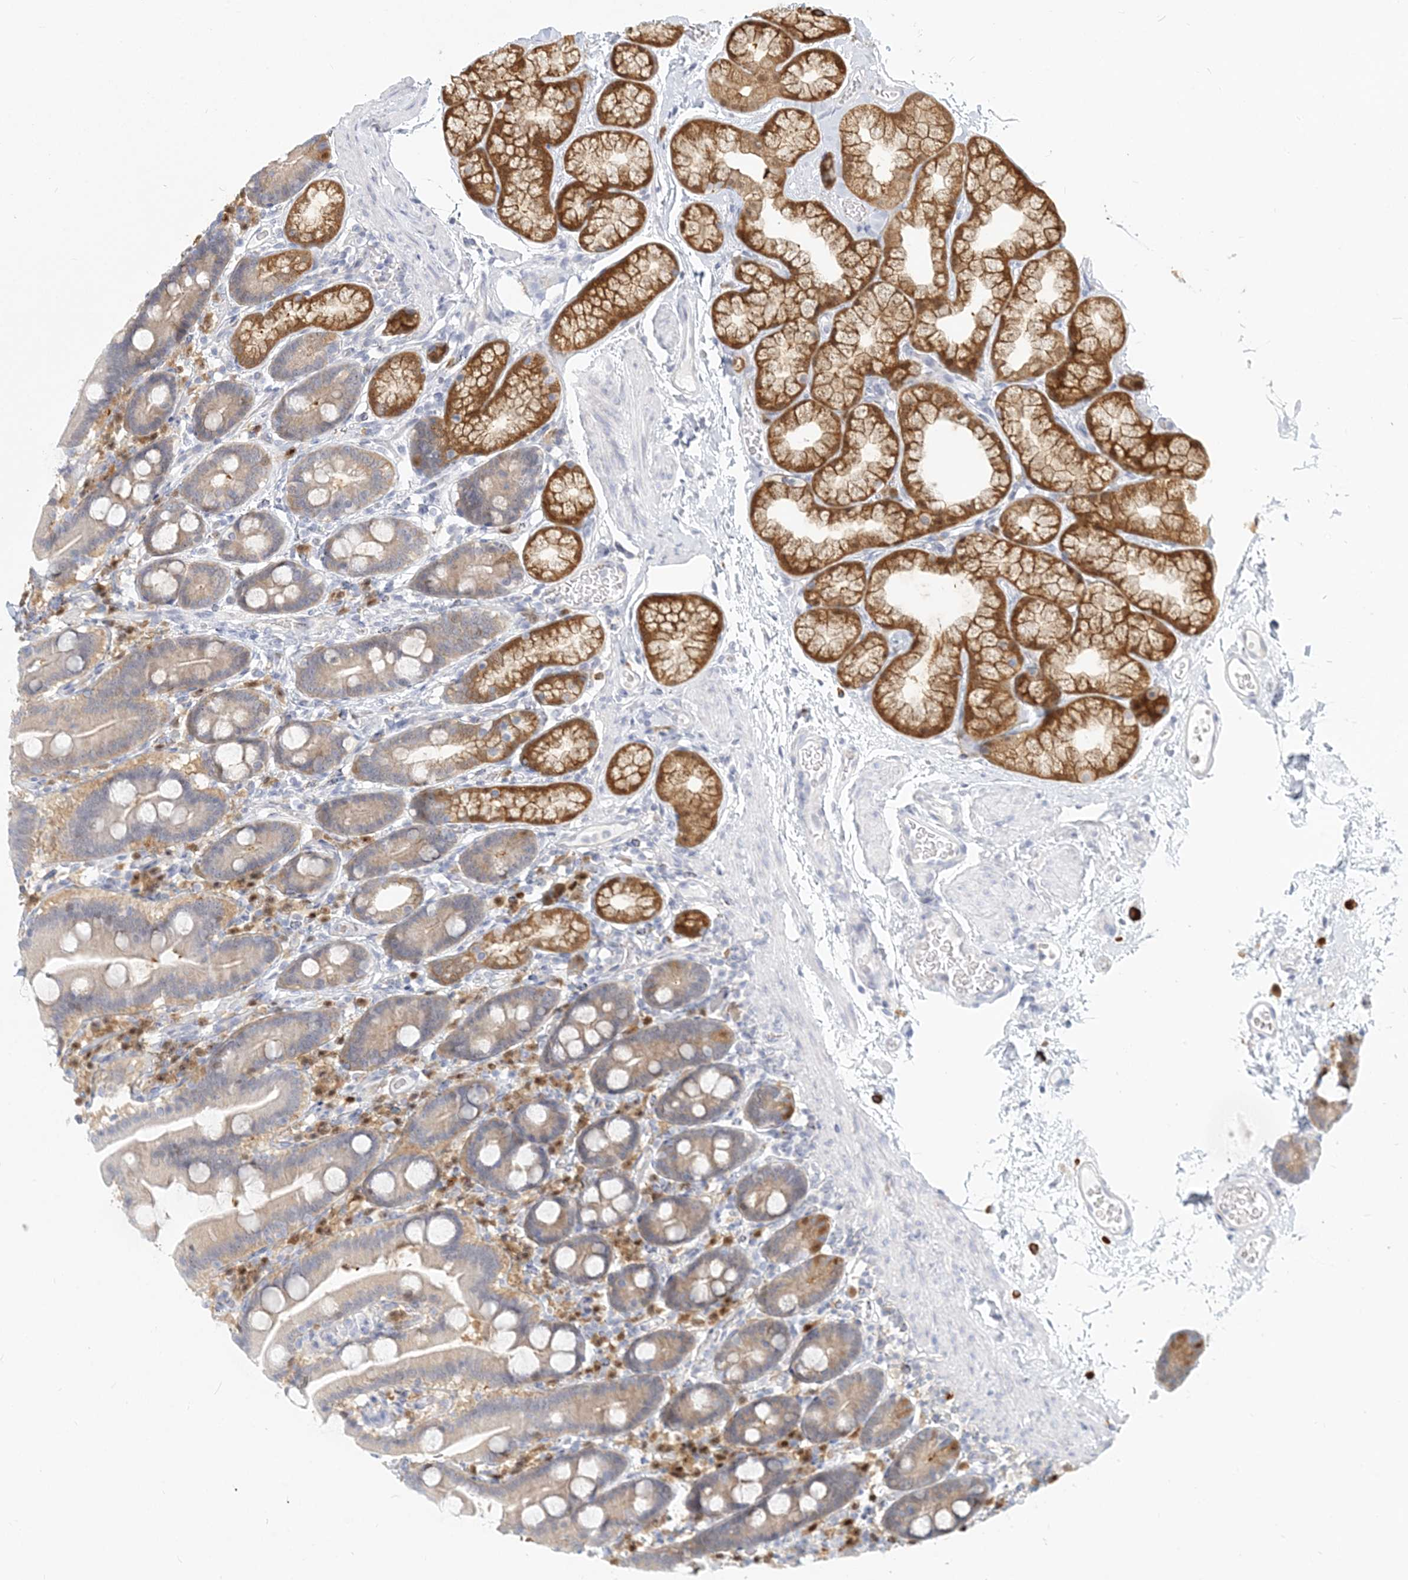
{"staining": {"intensity": "weak", "quantity": "25%-75%", "location": "cytoplasmic/membranous"}, "tissue": "duodenum", "cell_type": "Glandular cells", "image_type": "normal", "snomed": [{"axis": "morphology", "description": "Normal tissue, NOS"}, {"axis": "topography", "description": "Duodenum"}], "caption": "Glandular cells display low levels of weak cytoplasmic/membranous expression in about 25%-75% of cells in normal duodenum.", "gene": "GMPPA", "patient": {"sex": "male", "age": 55}}